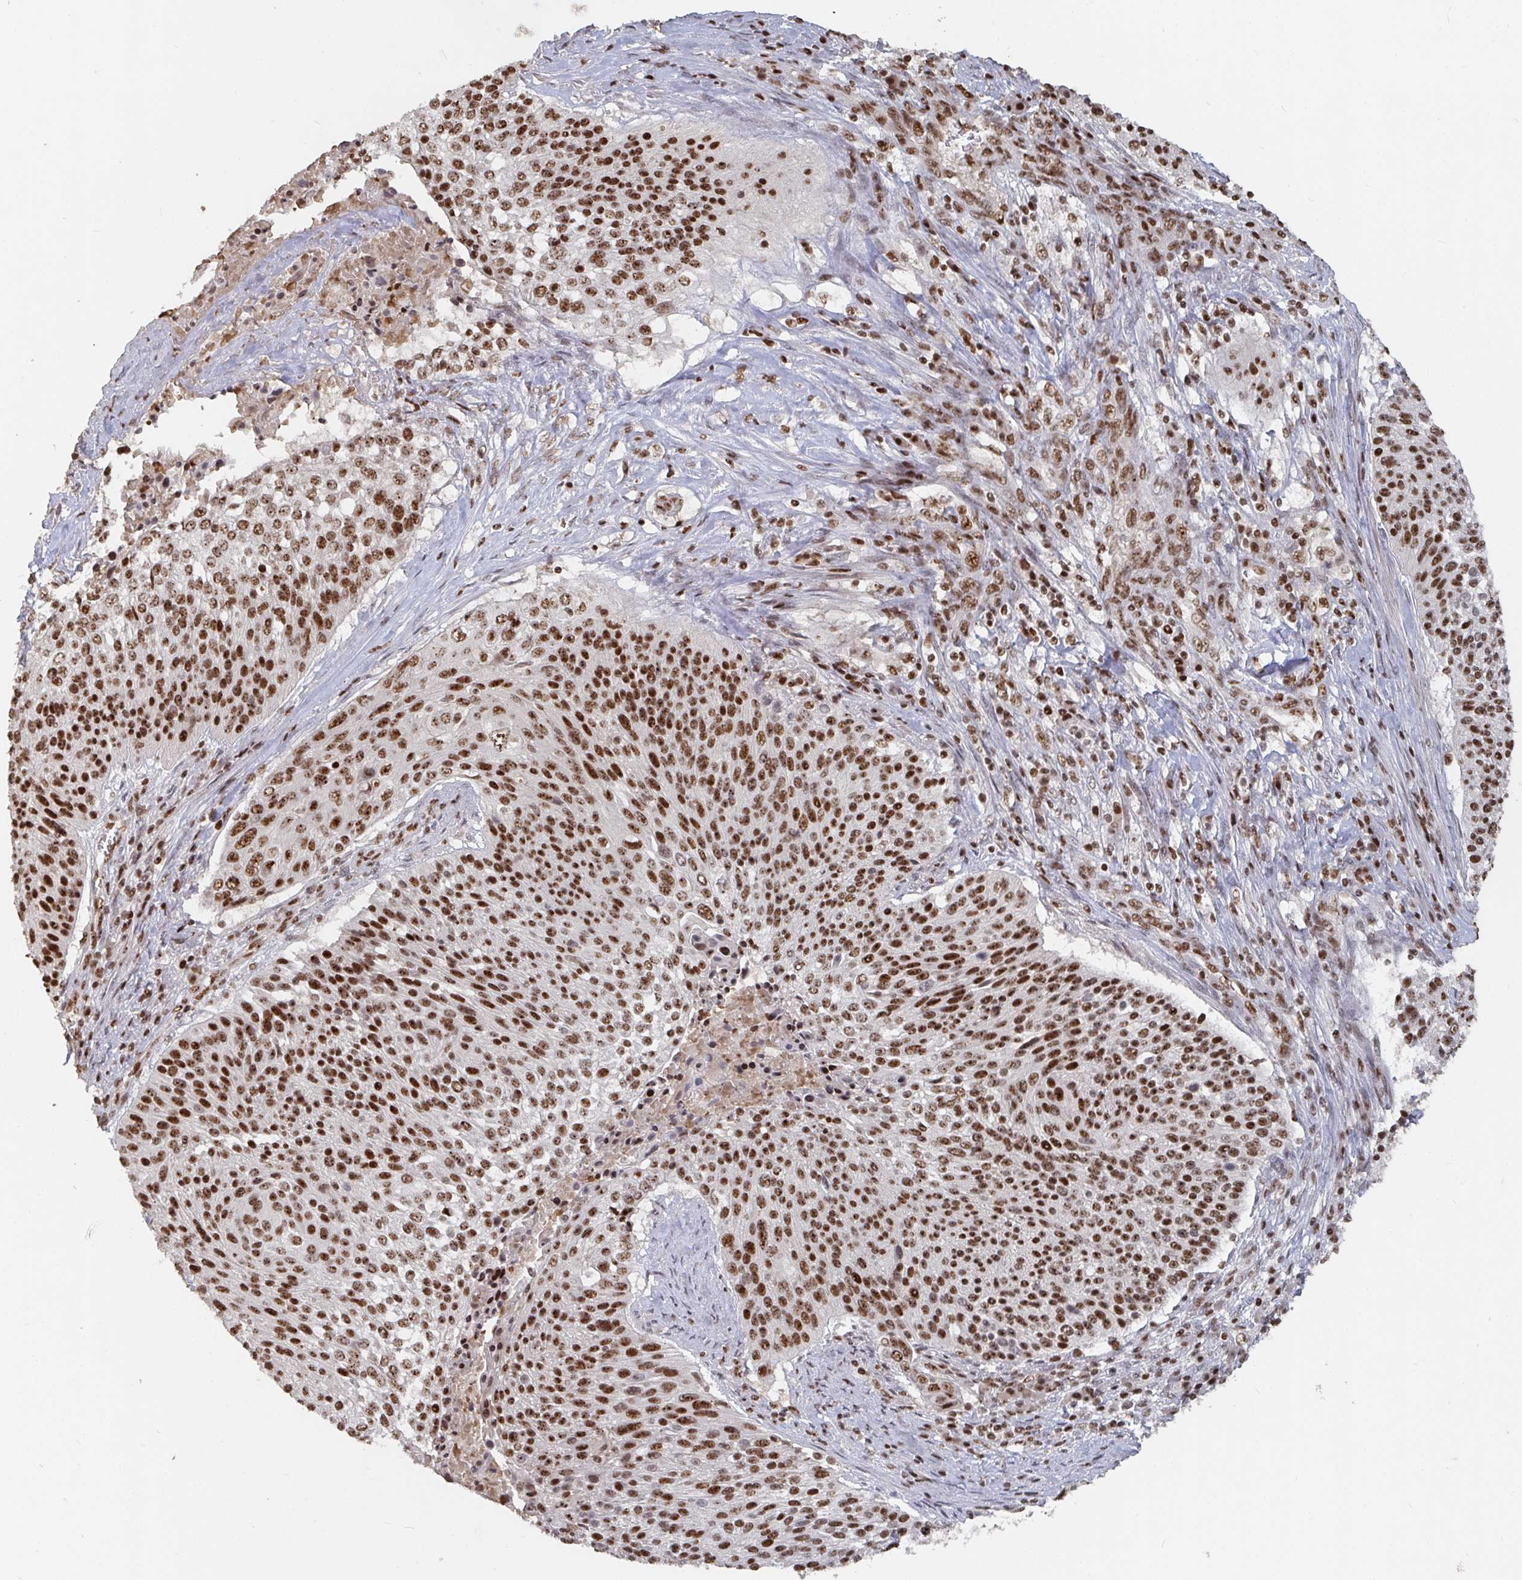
{"staining": {"intensity": "strong", "quantity": ">75%", "location": "nuclear"}, "tissue": "cervical cancer", "cell_type": "Tumor cells", "image_type": "cancer", "snomed": [{"axis": "morphology", "description": "Squamous cell carcinoma, NOS"}, {"axis": "topography", "description": "Cervix"}], "caption": "Cervical cancer tissue shows strong nuclear positivity in about >75% of tumor cells (Brightfield microscopy of DAB IHC at high magnification).", "gene": "ZDHHC12", "patient": {"sex": "female", "age": 31}}